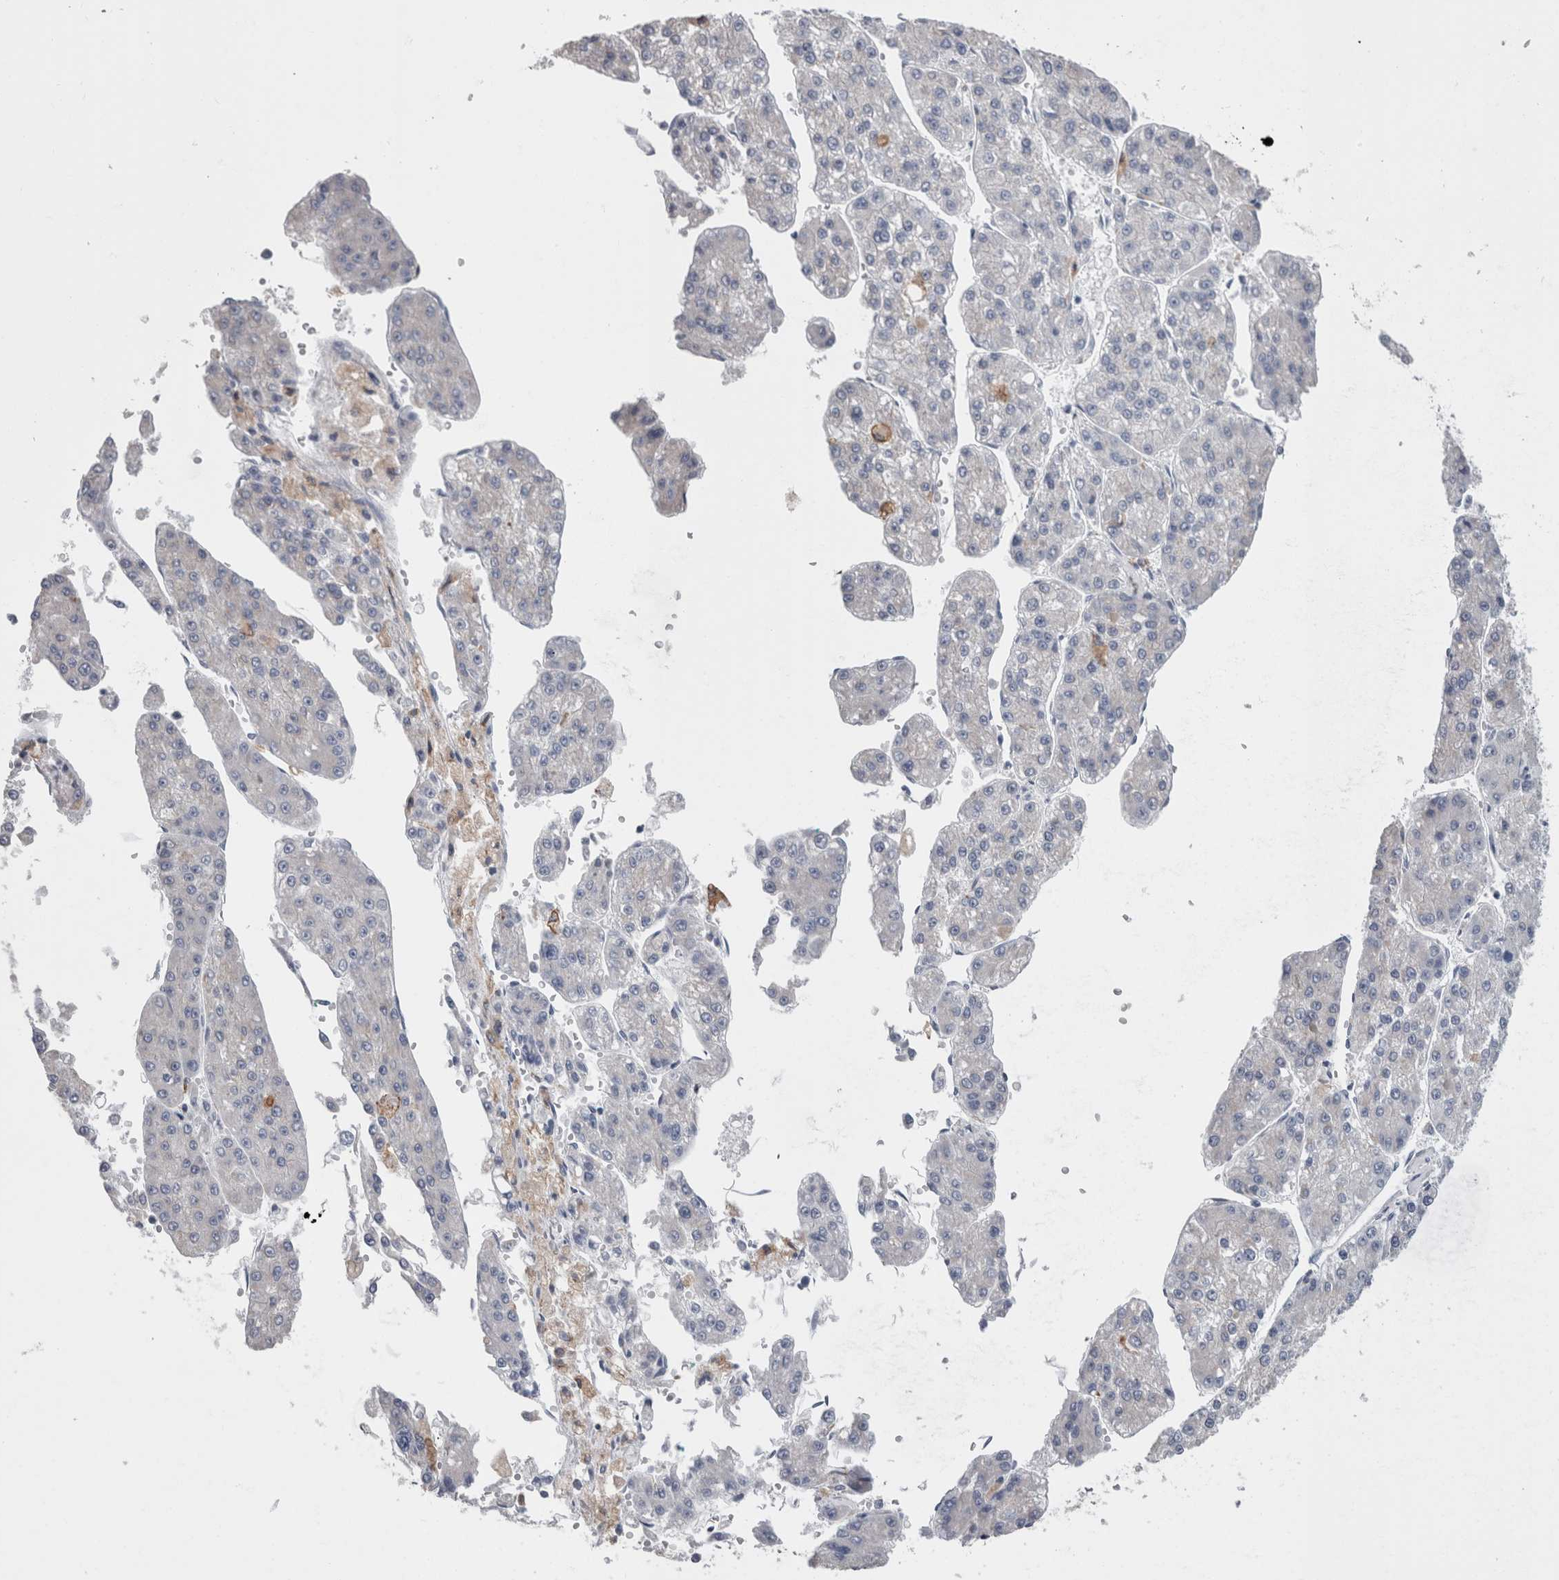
{"staining": {"intensity": "negative", "quantity": "none", "location": "none"}, "tissue": "liver cancer", "cell_type": "Tumor cells", "image_type": "cancer", "snomed": [{"axis": "morphology", "description": "Carcinoma, Hepatocellular, NOS"}, {"axis": "topography", "description": "Liver"}], "caption": "Immunohistochemistry (IHC) micrograph of neoplastic tissue: liver cancer (hepatocellular carcinoma) stained with DAB (3,3'-diaminobenzidine) reveals no significant protein positivity in tumor cells.", "gene": "GDAP1", "patient": {"sex": "female", "age": 73}}